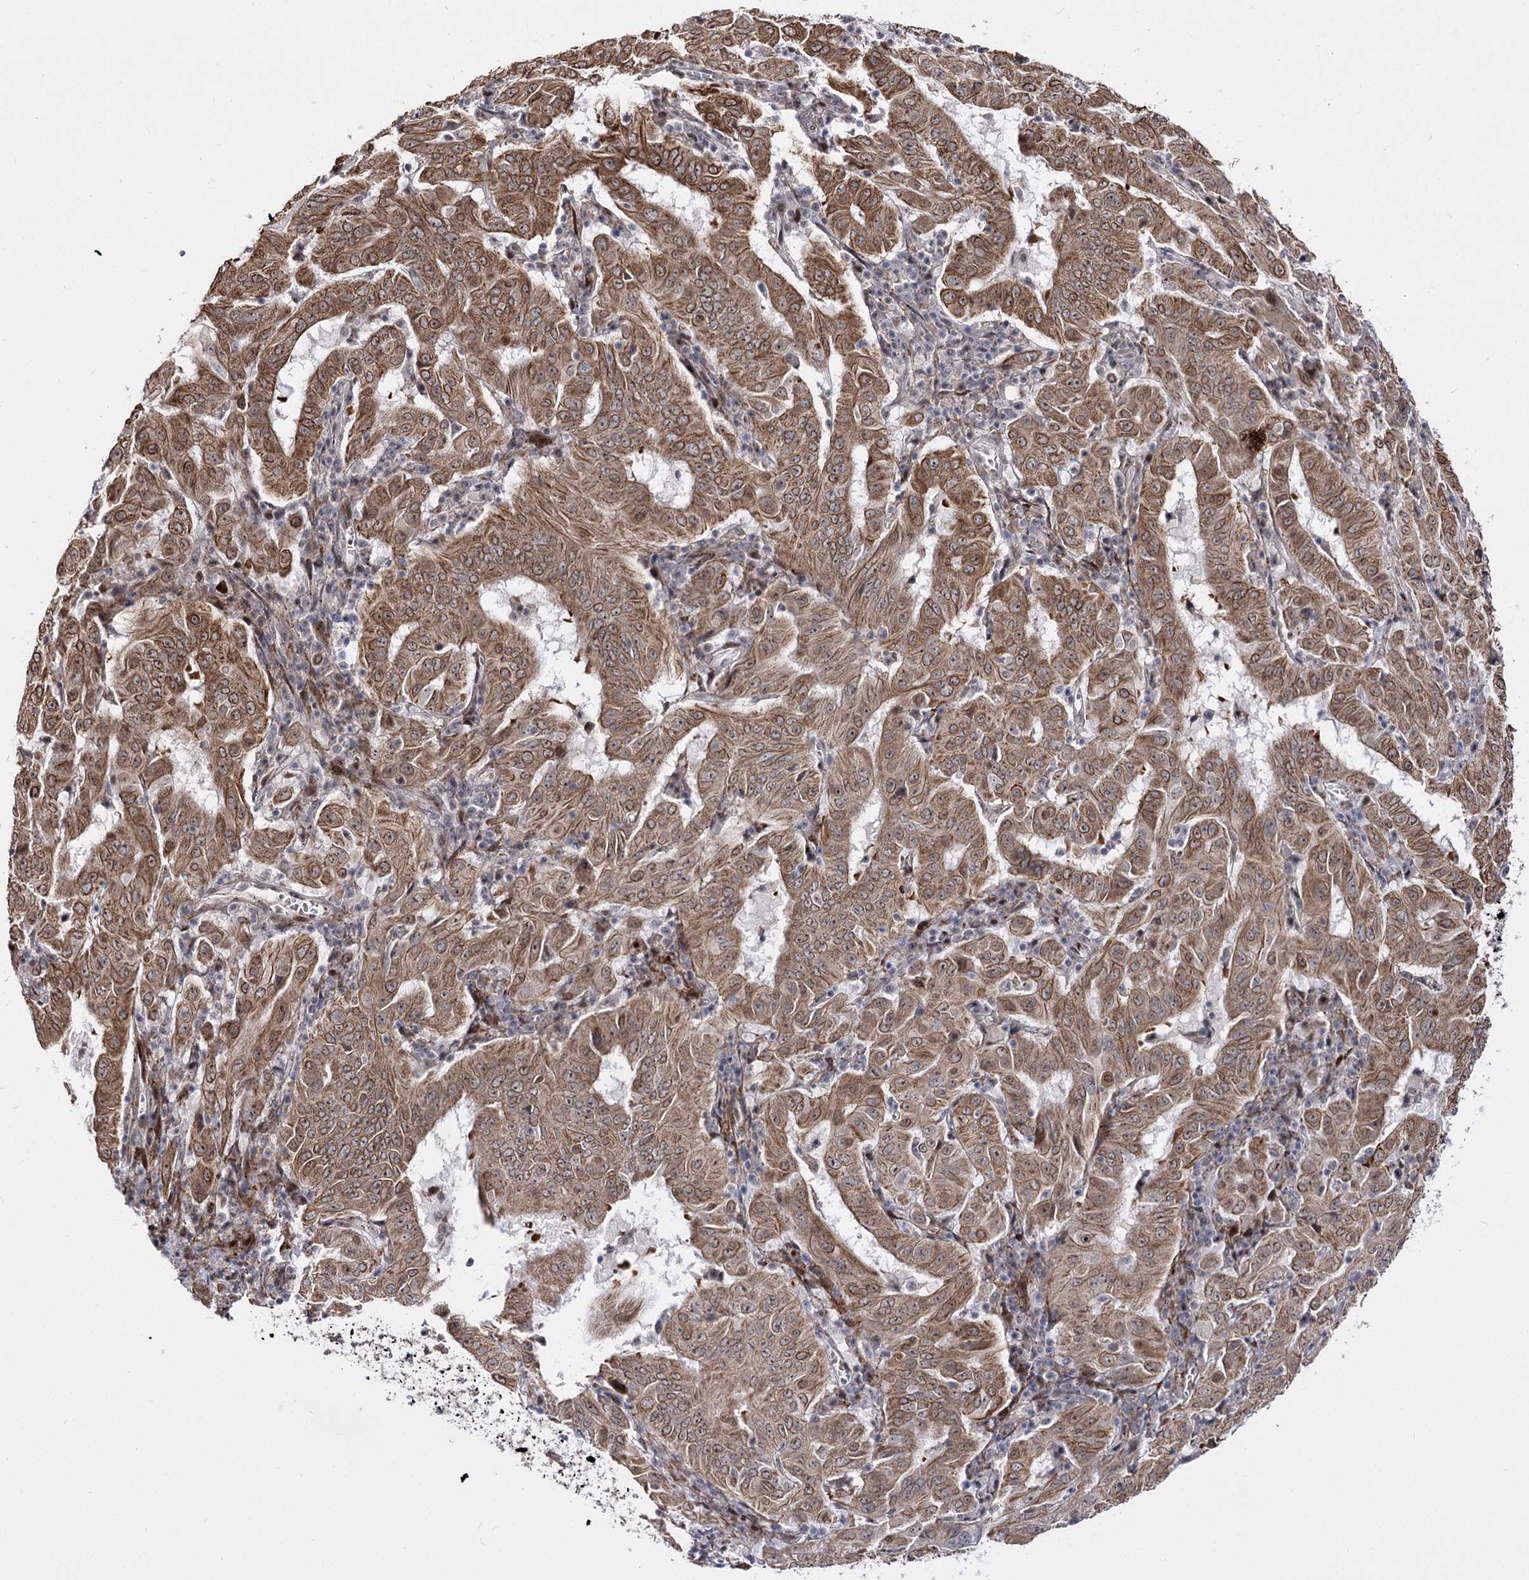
{"staining": {"intensity": "moderate", "quantity": ">75%", "location": "cytoplasmic/membranous,nuclear"}, "tissue": "pancreatic cancer", "cell_type": "Tumor cells", "image_type": "cancer", "snomed": [{"axis": "morphology", "description": "Adenocarcinoma, NOS"}, {"axis": "topography", "description": "Pancreas"}], "caption": "Protein analysis of pancreatic cancer tissue demonstrates moderate cytoplasmic/membranous and nuclear expression in about >75% of tumor cells. (DAB IHC with brightfield microscopy, high magnification).", "gene": "STOX1", "patient": {"sex": "male", "age": 63}}